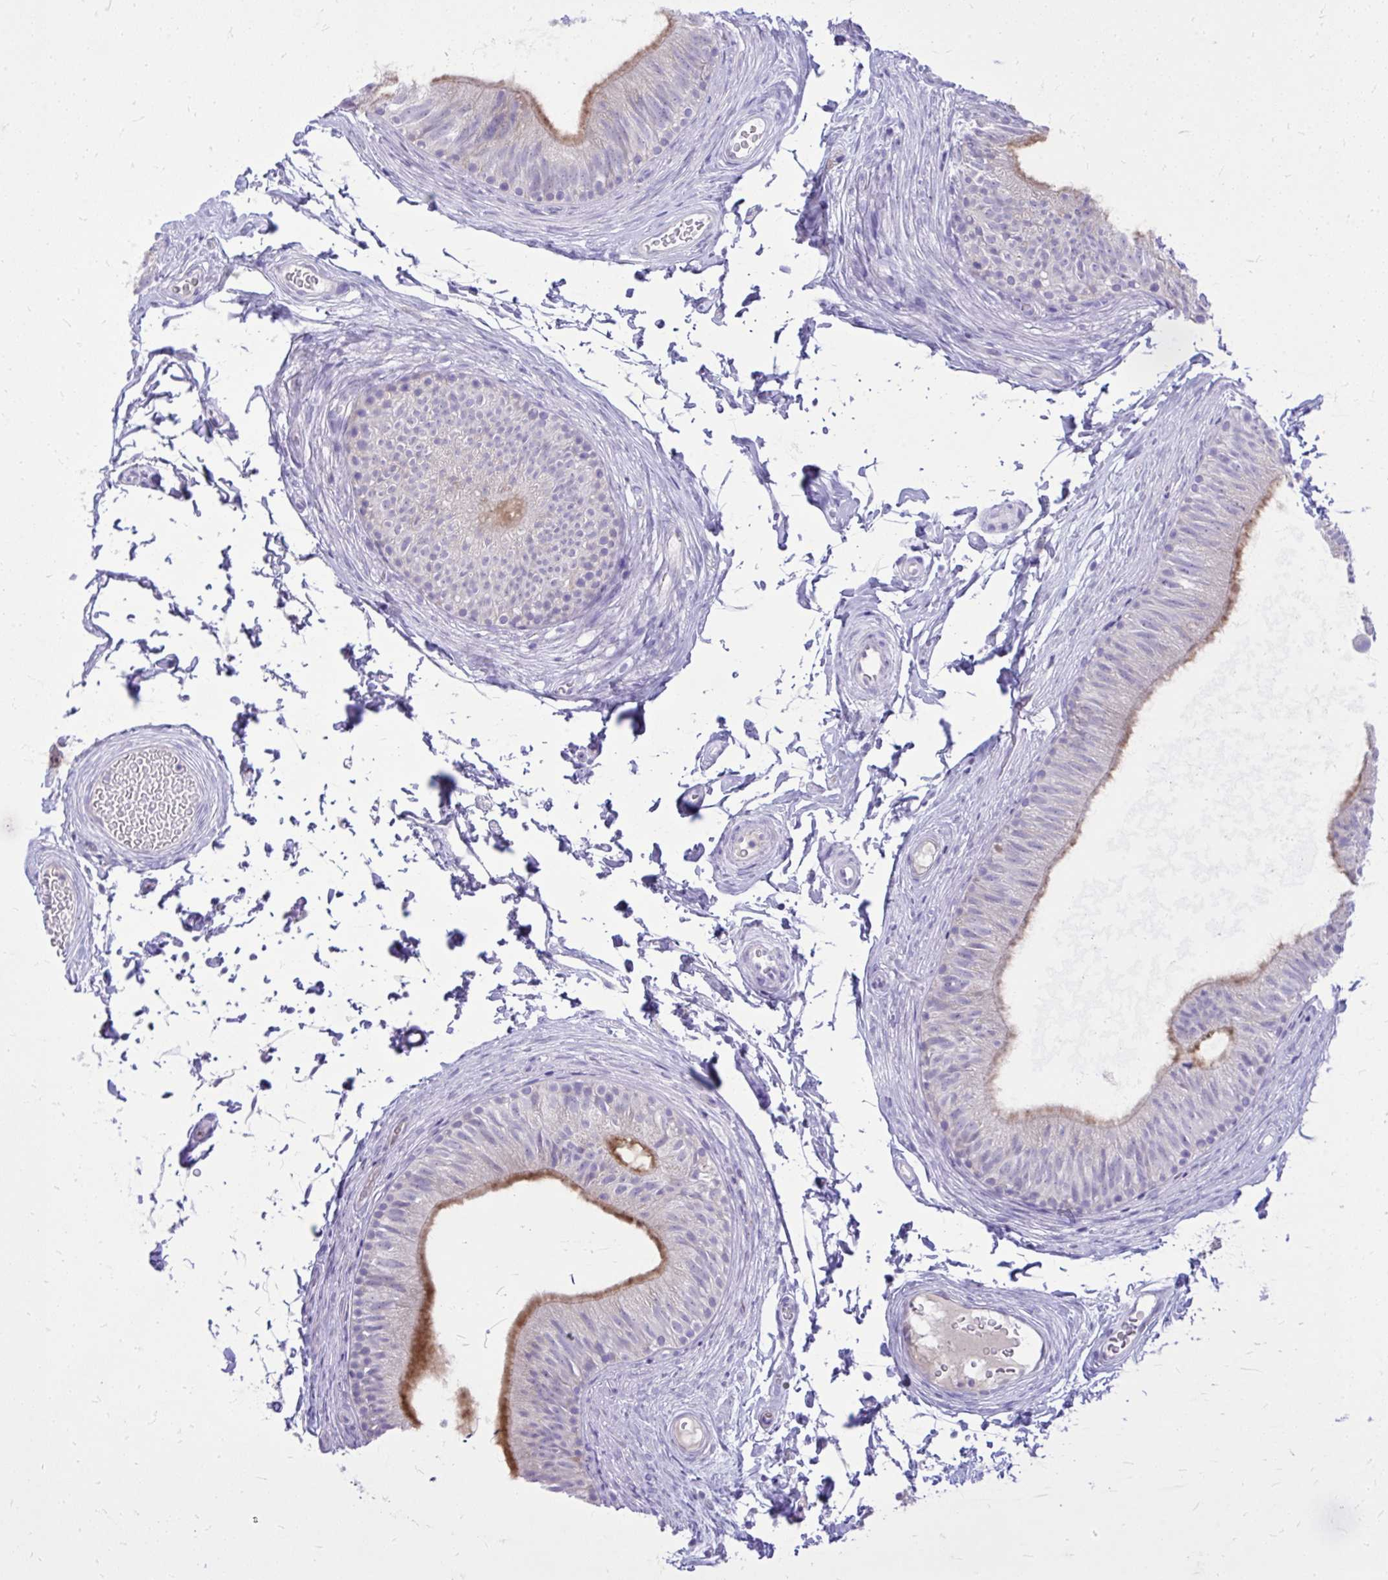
{"staining": {"intensity": "moderate", "quantity": "25%-75%", "location": "cytoplasmic/membranous"}, "tissue": "epididymis", "cell_type": "Glandular cells", "image_type": "normal", "snomed": [{"axis": "morphology", "description": "Normal tissue, NOS"}, {"axis": "topography", "description": "Epididymis, spermatic cord, NOS"}, {"axis": "topography", "description": "Epididymis"}, {"axis": "topography", "description": "Peripheral nerve tissue"}], "caption": "Brown immunohistochemical staining in benign human epididymis exhibits moderate cytoplasmic/membranous positivity in about 25%-75% of glandular cells. Using DAB (brown) and hematoxylin (blue) stains, captured at high magnification using brightfield microscopy.", "gene": "NNMT", "patient": {"sex": "male", "age": 29}}